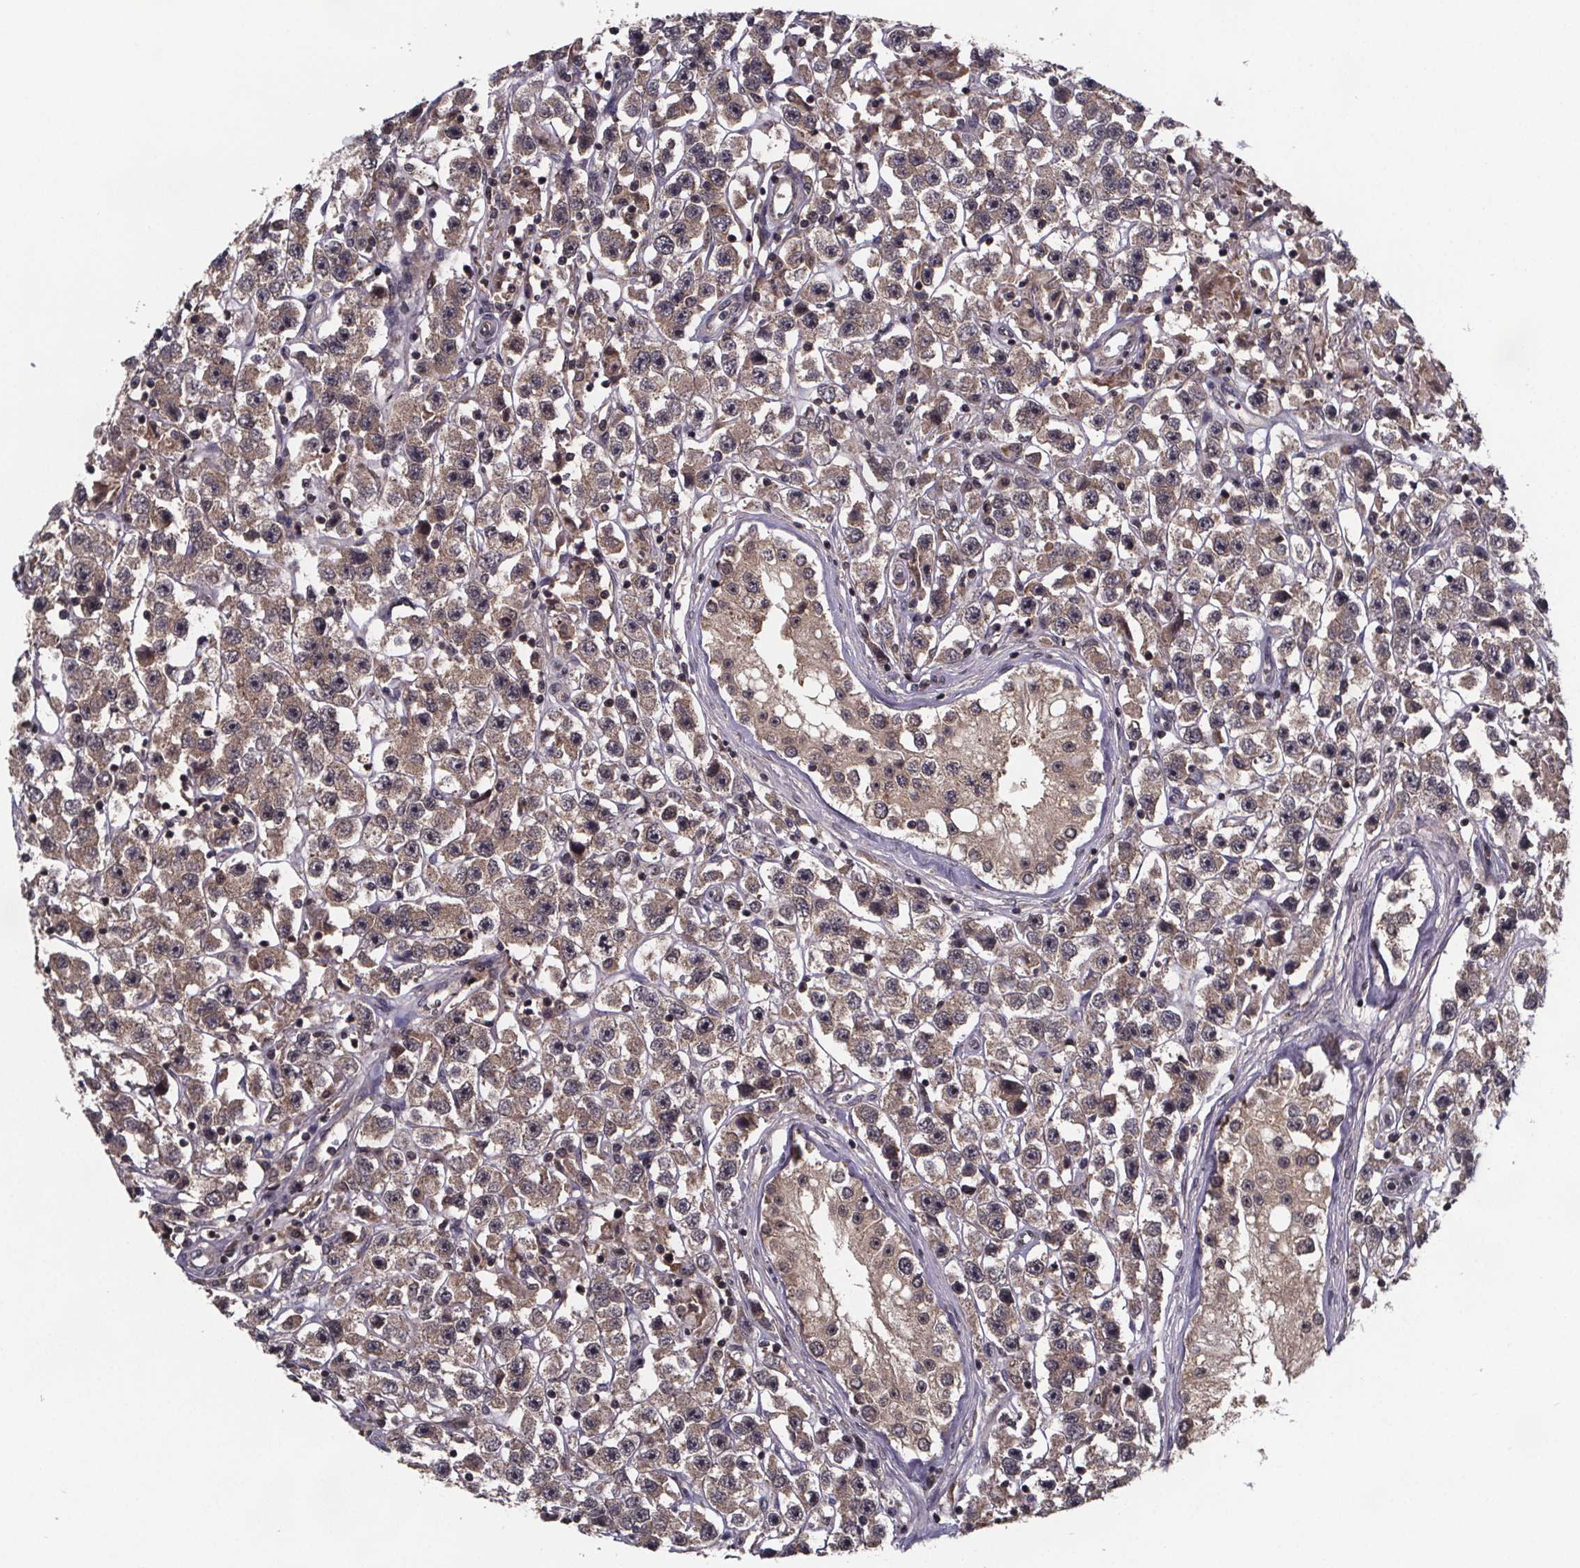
{"staining": {"intensity": "weak", "quantity": ">75%", "location": "cytoplasmic/membranous"}, "tissue": "testis cancer", "cell_type": "Tumor cells", "image_type": "cancer", "snomed": [{"axis": "morphology", "description": "Seminoma, NOS"}, {"axis": "topography", "description": "Testis"}], "caption": "Protein staining reveals weak cytoplasmic/membranous expression in approximately >75% of tumor cells in testis cancer (seminoma).", "gene": "FN3KRP", "patient": {"sex": "male", "age": 45}}